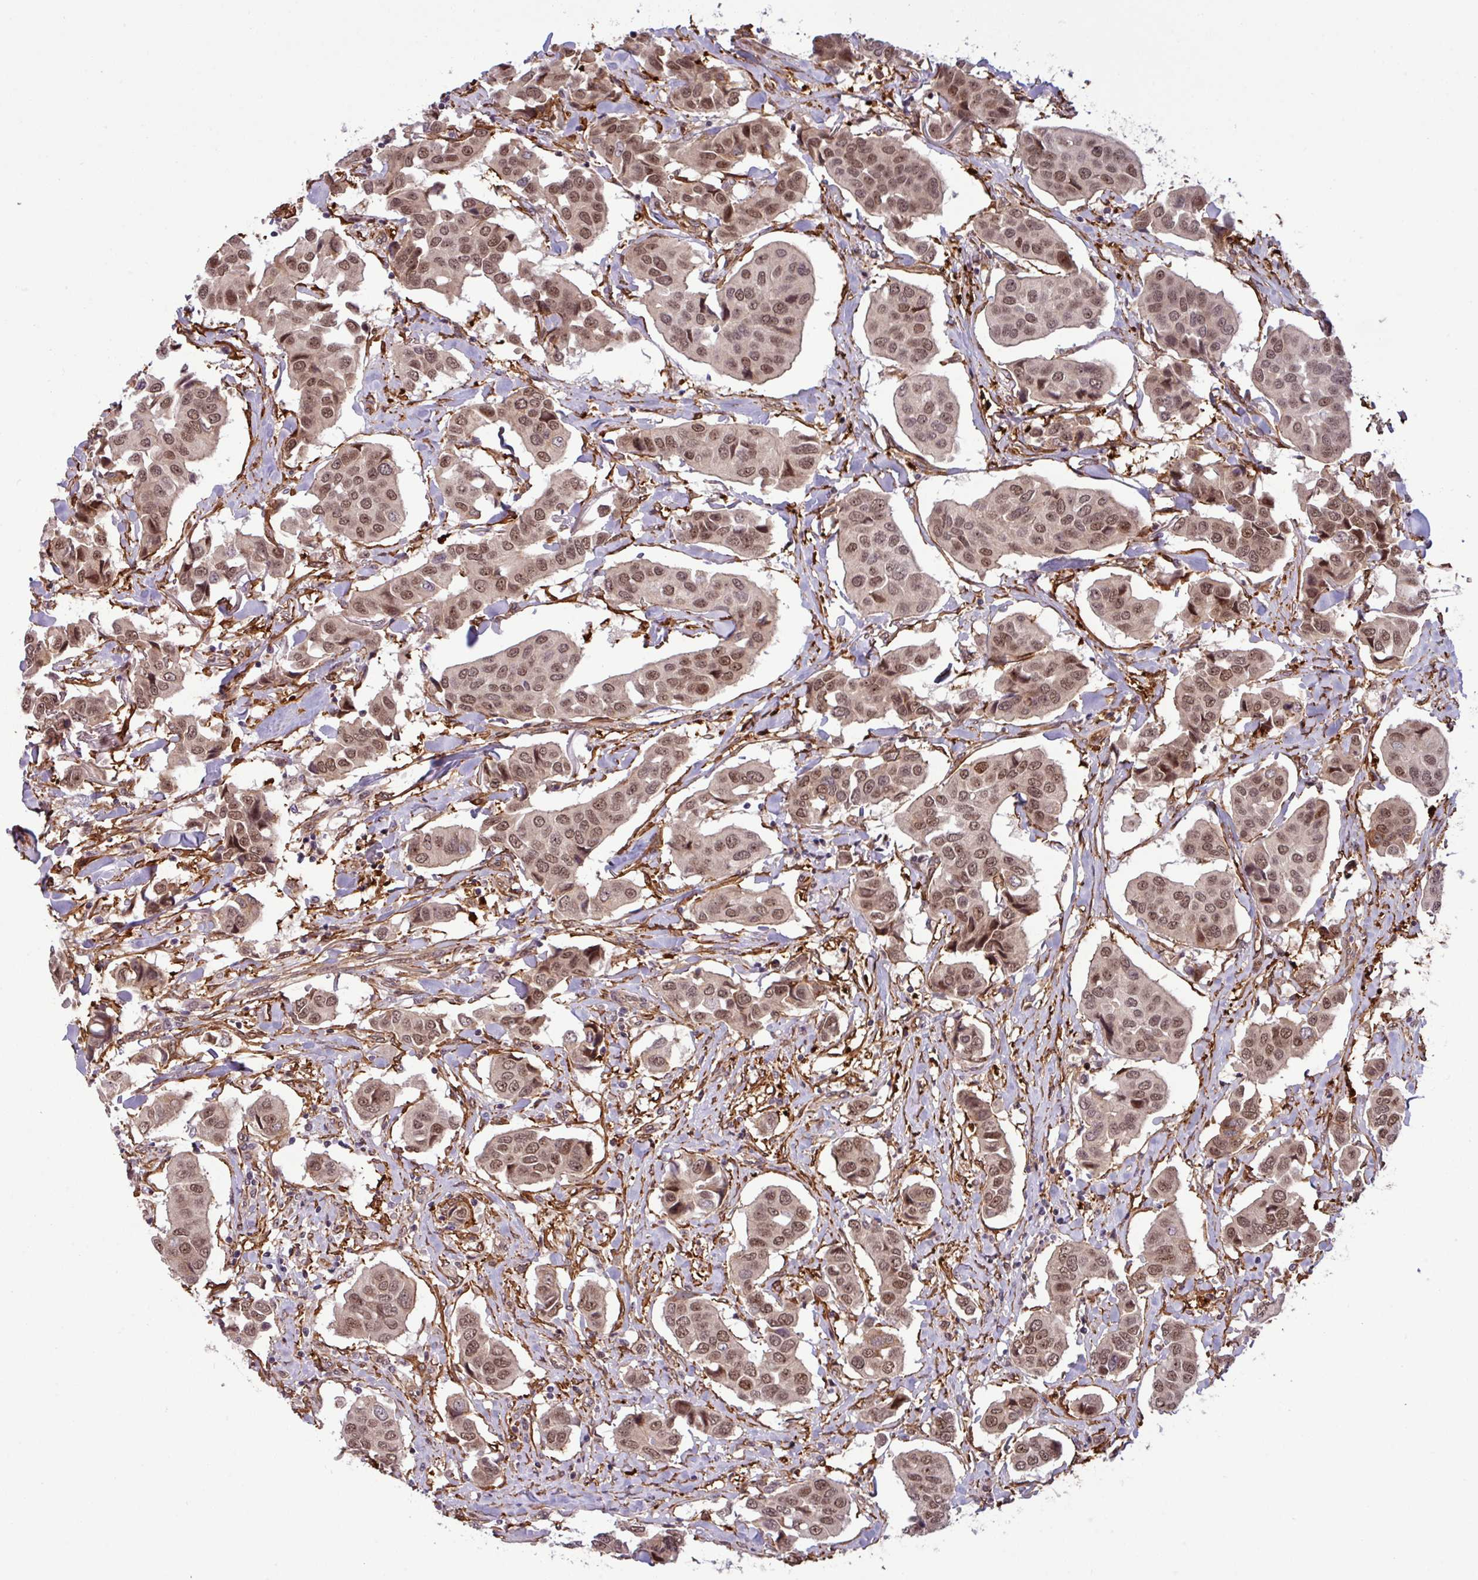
{"staining": {"intensity": "moderate", "quantity": ">75%", "location": "cytoplasmic/membranous,nuclear"}, "tissue": "breast cancer", "cell_type": "Tumor cells", "image_type": "cancer", "snomed": [{"axis": "morphology", "description": "Duct carcinoma"}, {"axis": "topography", "description": "Breast"}], "caption": "Breast cancer (infiltrating ductal carcinoma) stained with IHC demonstrates moderate cytoplasmic/membranous and nuclear positivity in approximately >75% of tumor cells.", "gene": "C7orf50", "patient": {"sex": "female", "age": 80}}